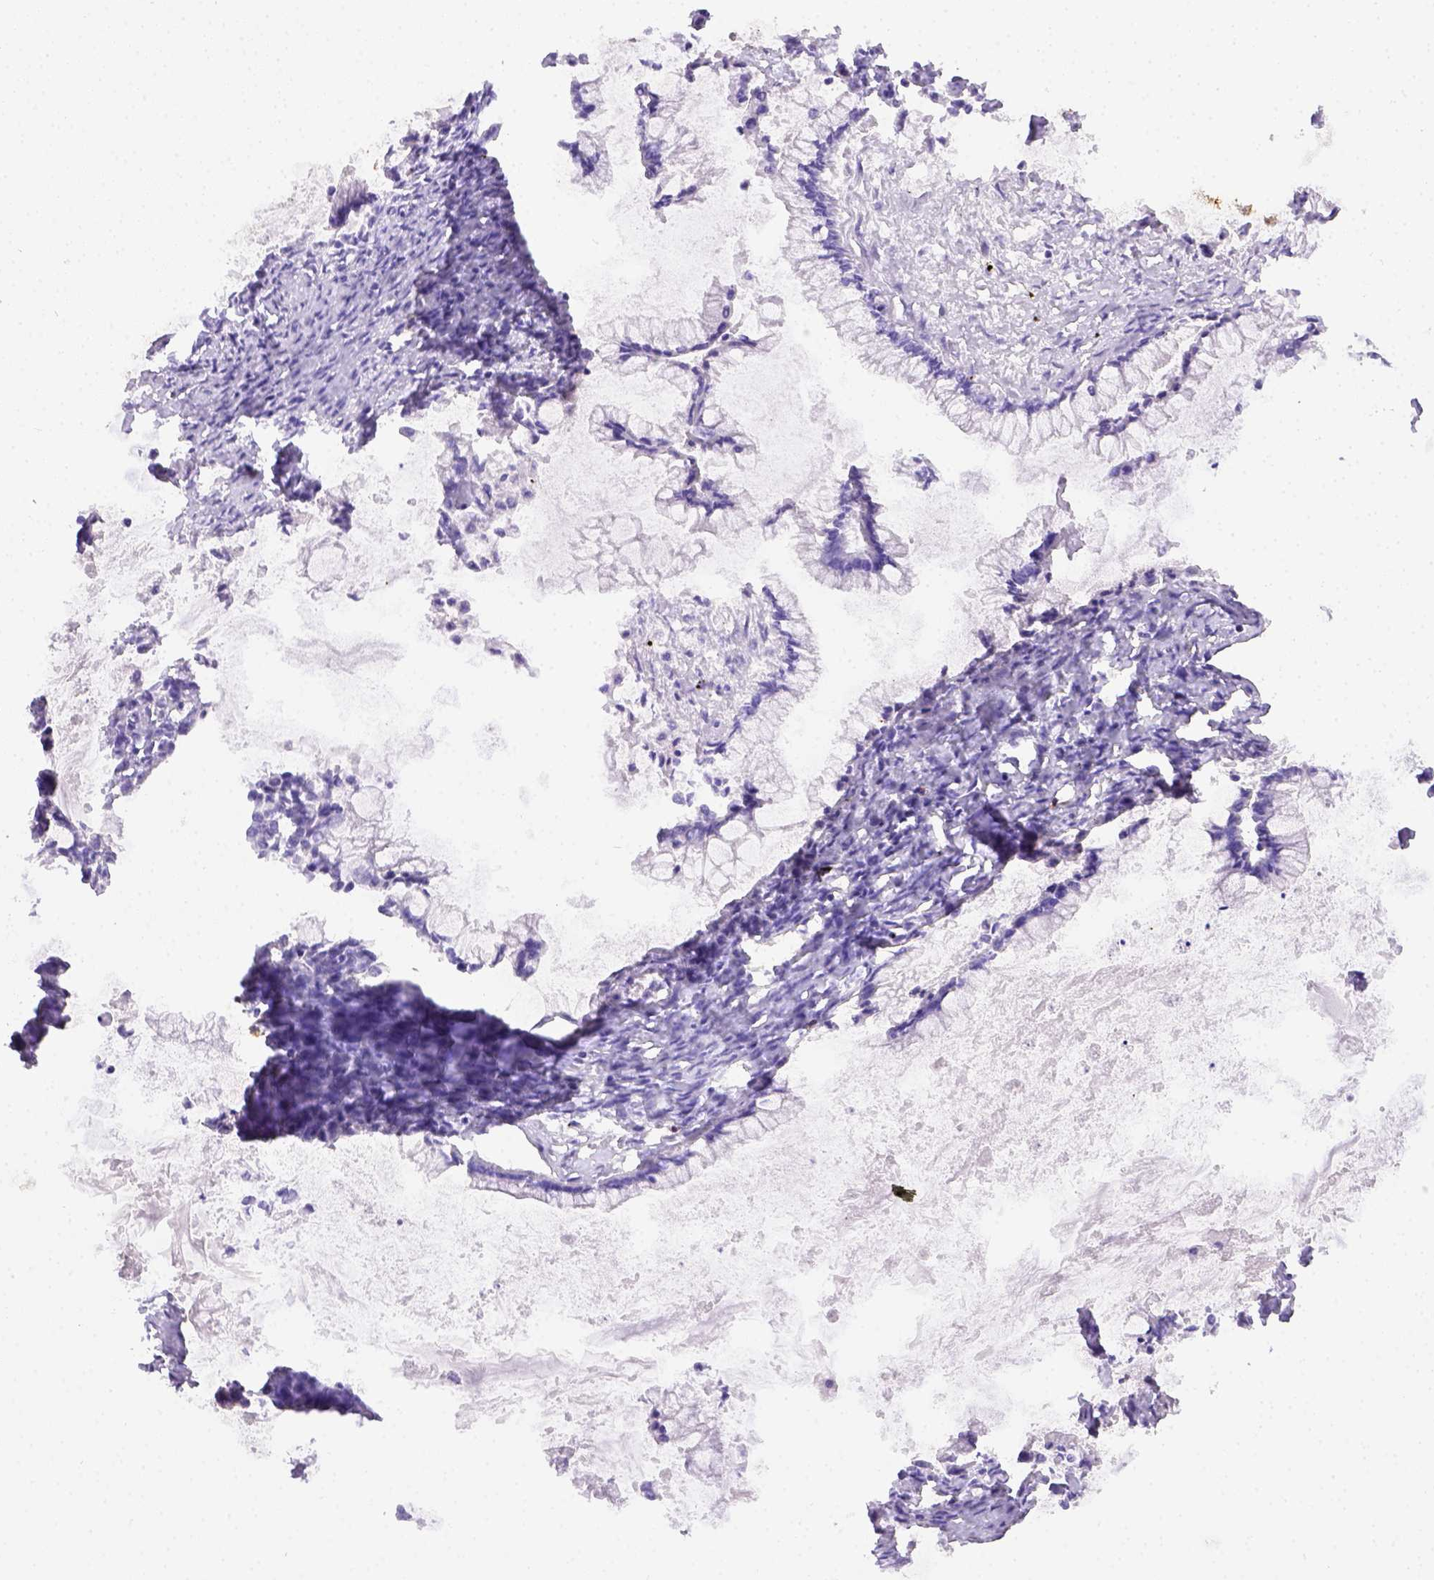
{"staining": {"intensity": "negative", "quantity": "none", "location": "none"}, "tissue": "ovarian cancer", "cell_type": "Tumor cells", "image_type": "cancer", "snomed": [{"axis": "morphology", "description": "Cystadenocarcinoma, mucinous, NOS"}, {"axis": "topography", "description": "Ovary"}], "caption": "Tumor cells show no significant protein positivity in mucinous cystadenocarcinoma (ovarian).", "gene": "B3GAT1", "patient": {"sex": "female", "age": 67}}